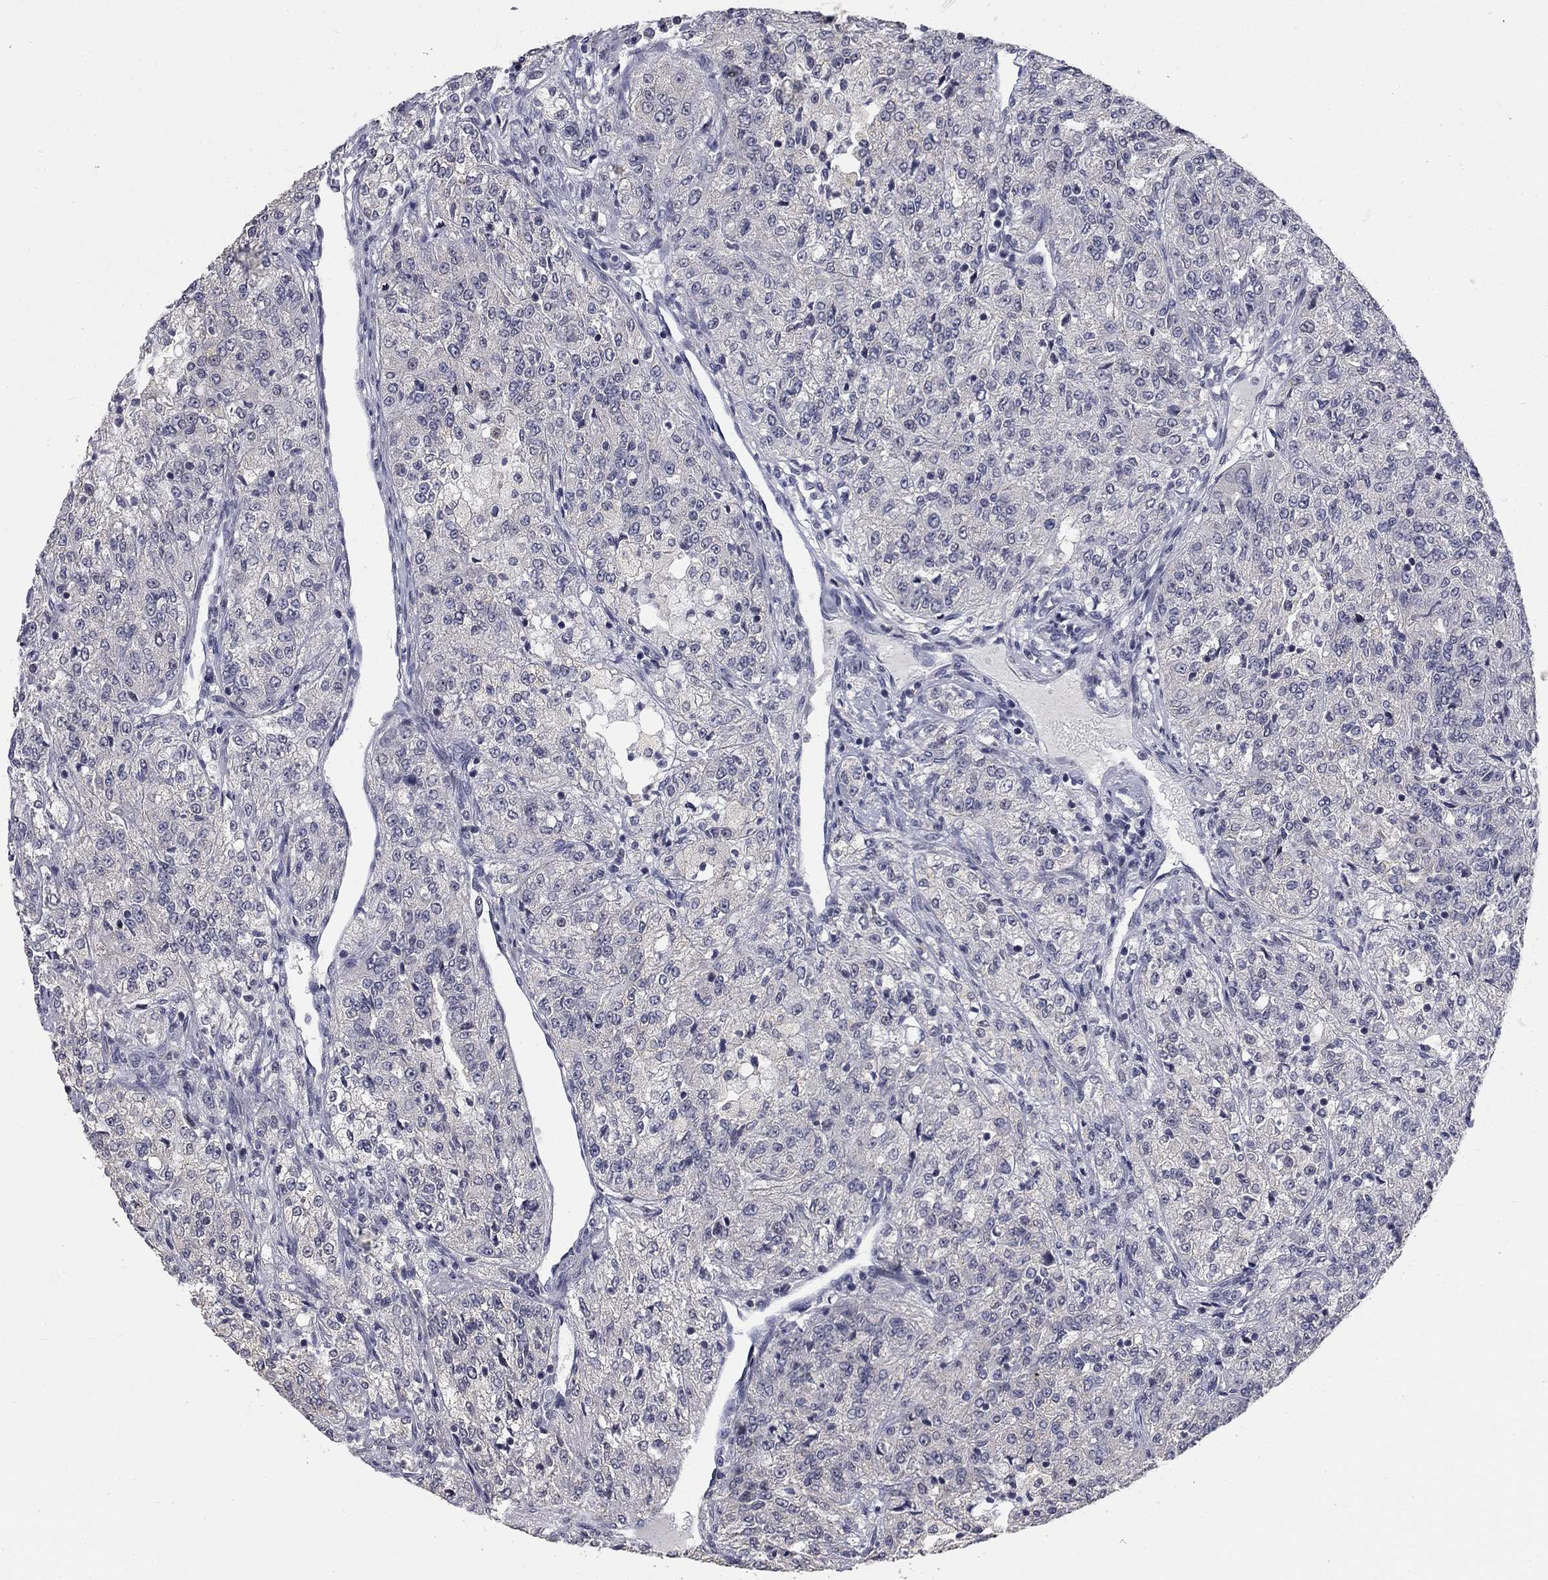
{"staining": {"intensity": "negative", "quantity": "none", "location": "none"}, "tissue": "renal cancer", "cell_type": "Tumor cells", "image_type": "cancer", "snomed": [{"axis": "morphology", "description": "Adenocarcinoma, NOS"}, {"axis": "topography", "description": "Kidney"}], "caption": "DAB immunohistochemical staining of human renal adenocarcinoma exhibits no significant staining in tumor cells. (Stains: DAB (3,3'-diaminobenzidine) immunohistochemistry (IHC) with hematoxylin counter stain, Microscopy: brightfield microscopy at high magnification).", "gene": "SPATA33", "patient": {"sex": "female", "age": 63}}